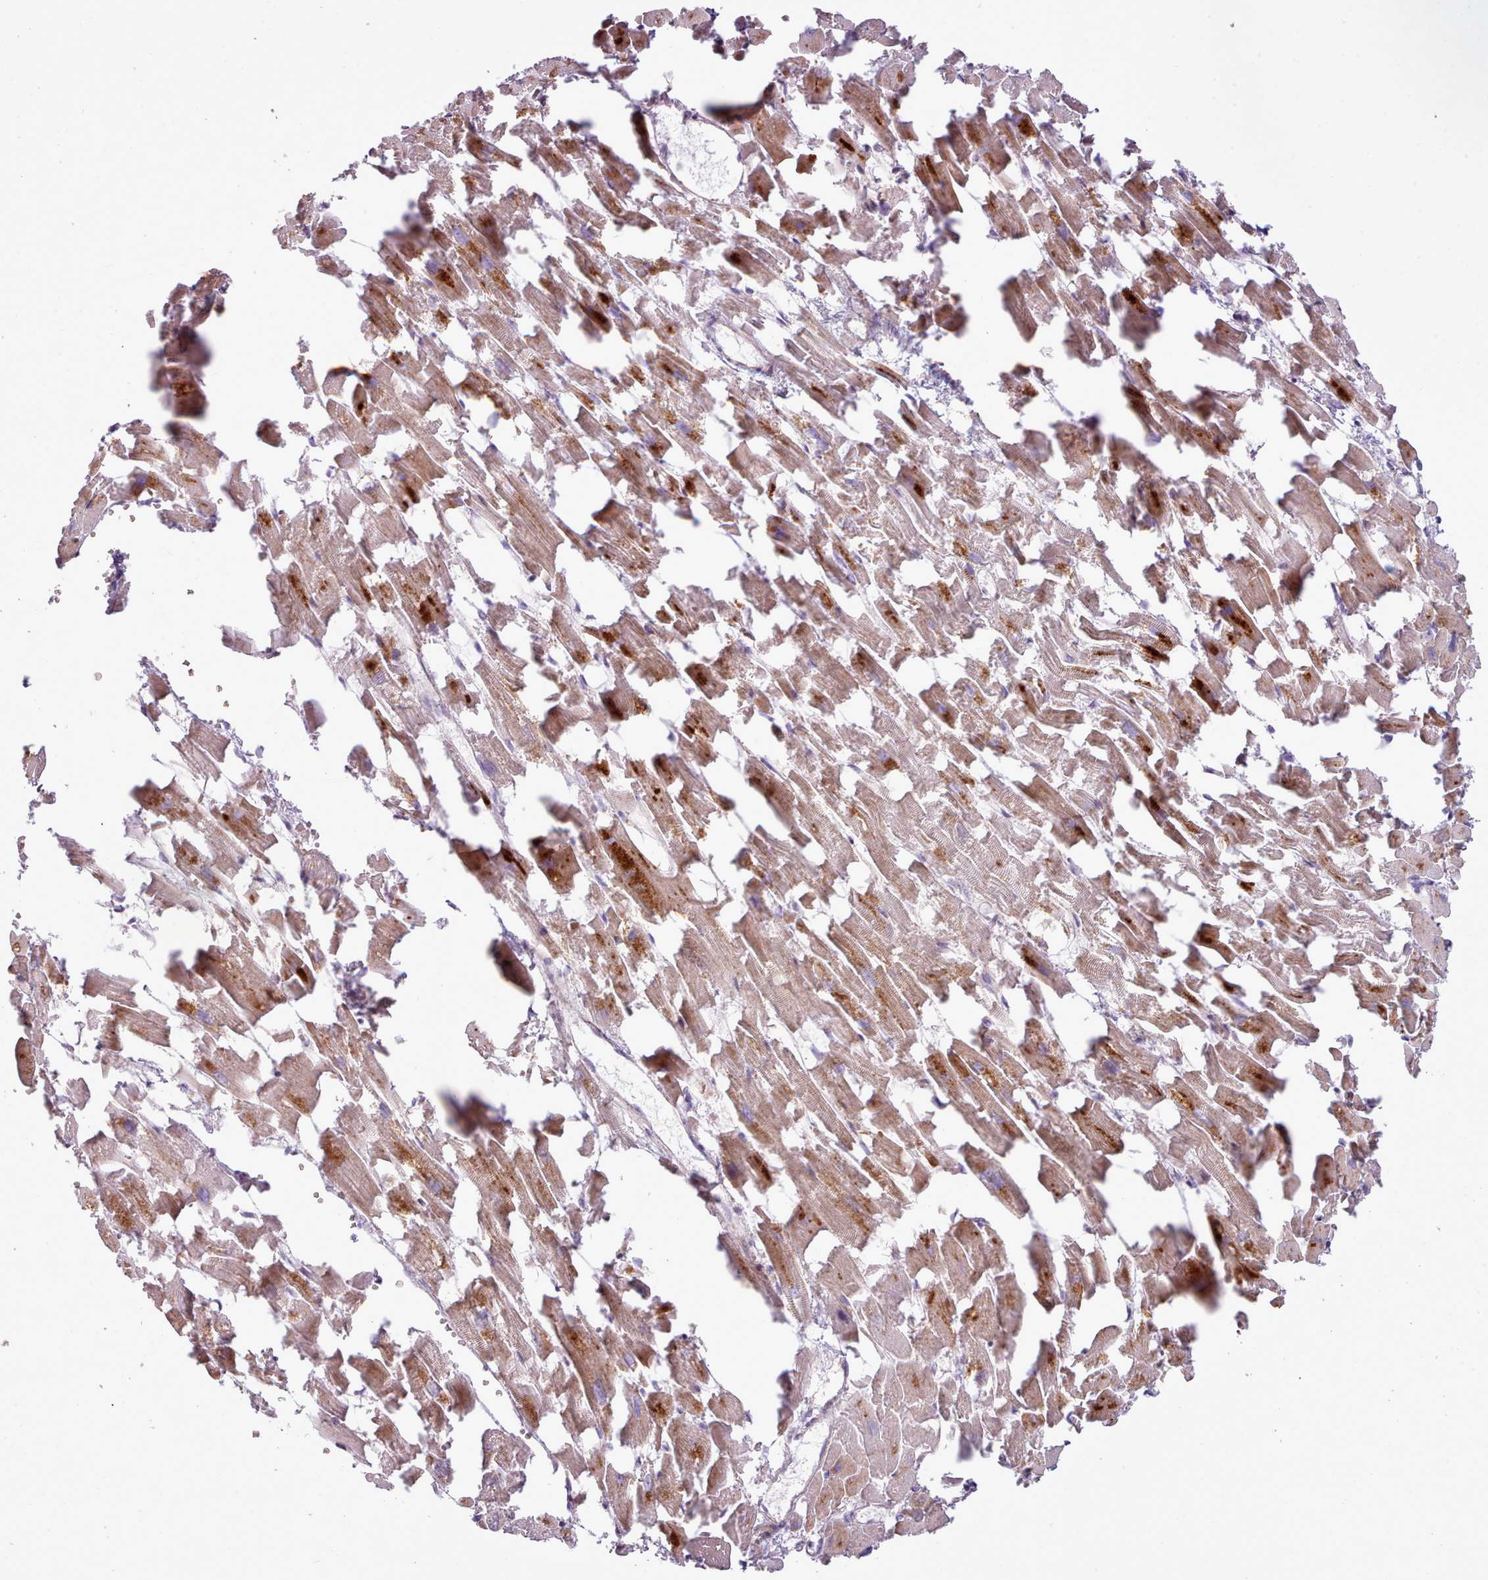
{"staining": {"intensity": "moderate", "quantity": ">75%", "location": "cytoplasmic/membranous"}, "tissue": "heart muscle", "cell_type": "Cardiomyocytes", "image_type": "normal", "snomed": [{"axis": "morphology", "description": "Normal tissue, NOS"}, {"axis": "topography", "description": "Heart"}], "caption": "A histopathology image of heart muscle stained for a protein reveals moderate cytoplasmic/membranous brown staining in cardiomyocytes.", "gene": "PPP3R1", "patient": {"sex": "female", "age": 64}}